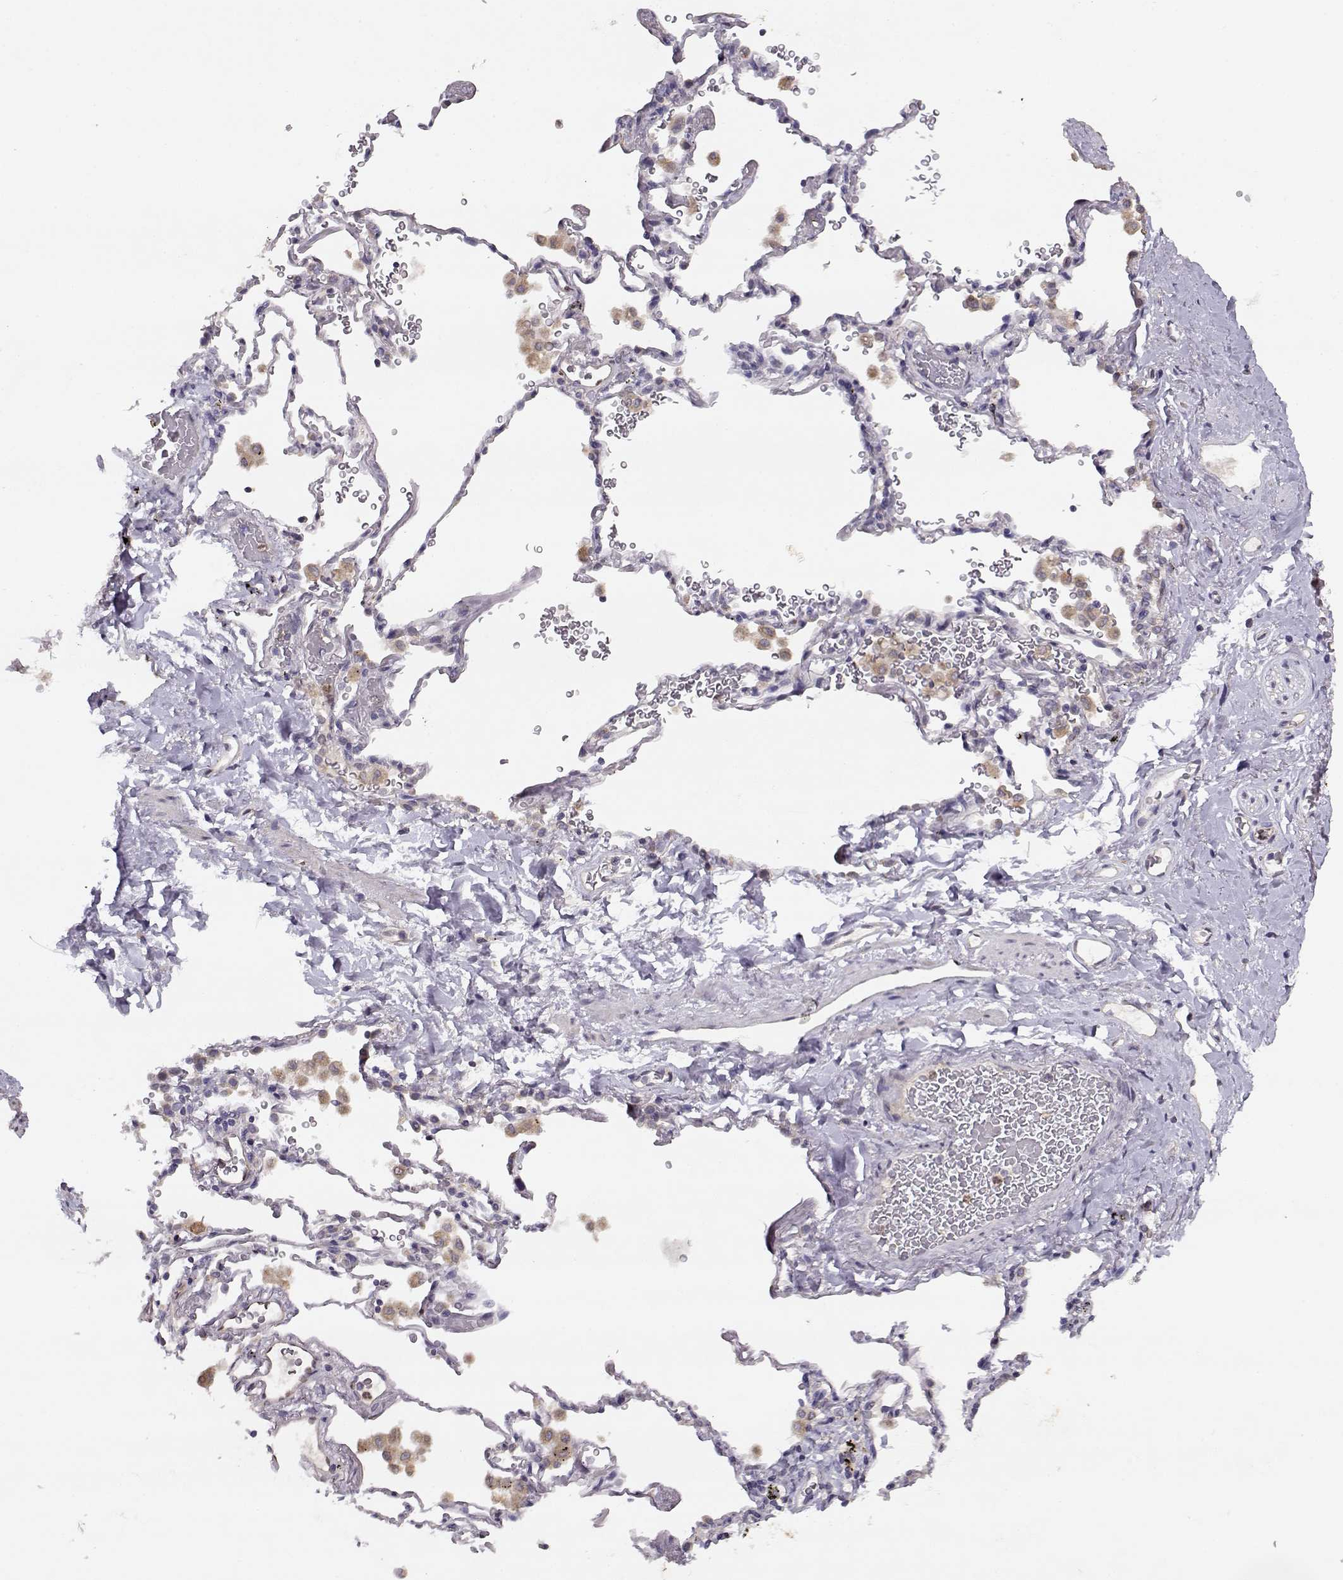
{"staining": {"intensity": "negative", "quantity": "none", "location": "none"}, "tissue": "soft tissue", "cell_type": "Fibroblasts", "image_type": "normal", "snomed": [{"axis": "morphology", "description": "Normal tissue, NOS"}, {"axis": "morphology", "description": "Adenocarcinoma, NOS"}, {"axis": "topography", "description": "Cartilage tissue"}, {"axis": "topography", "description": "Lung"}], "caption": "Soft tissue stained for a protein using immunohistochemistry exhibits no expression fibroblasts.", "gene": "BMX", "patient": {"sex": "male", "age": 59}}